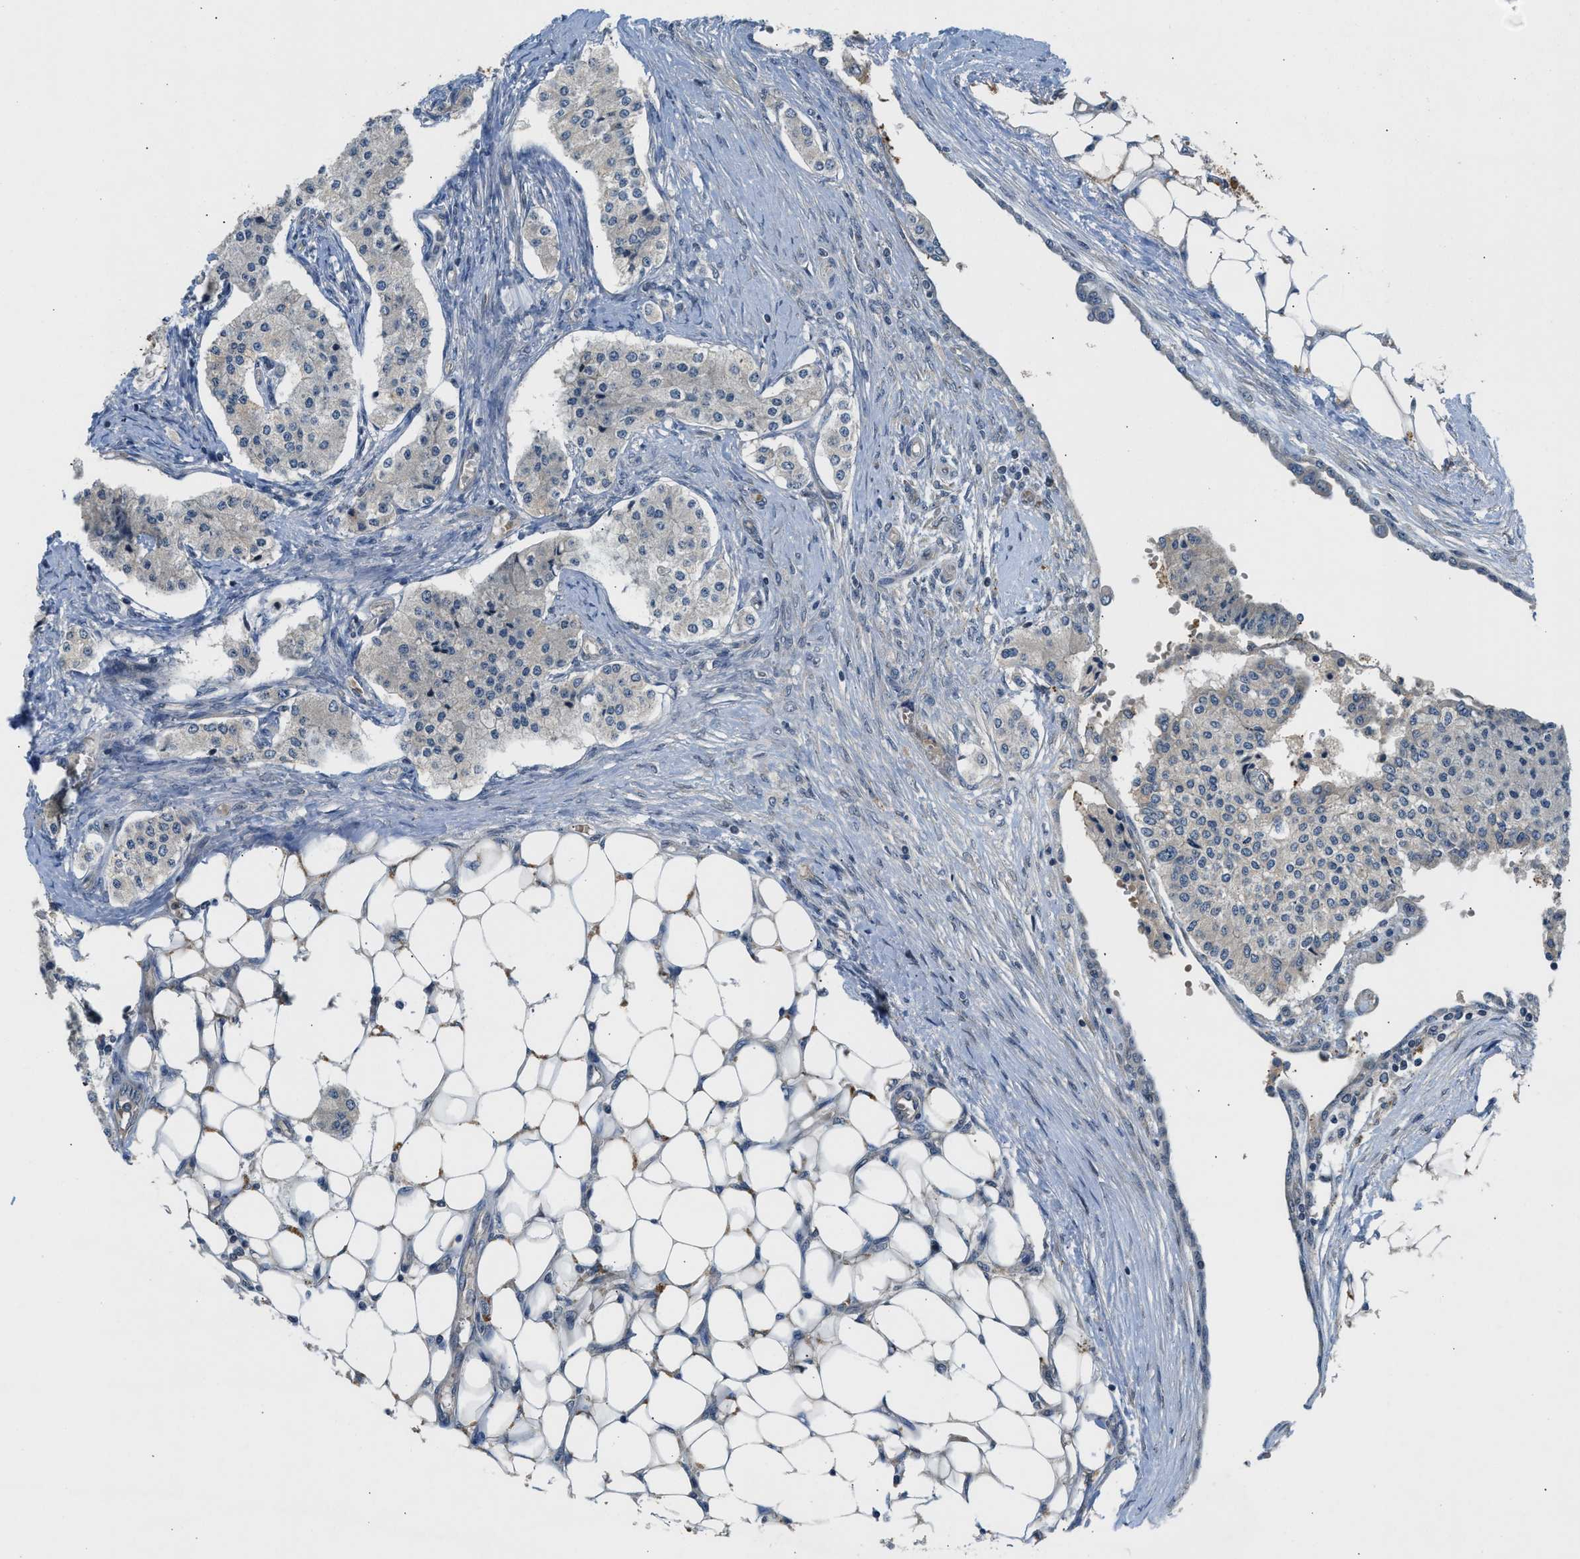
{"staining": {"intensity": "negative", "quantity": "none", "location": "none"}, "tissue": "carcinoid", "cell_type": "Tumor cells", "image_type": "cancer", "snomed": [{"axis": "morphology", "description": "Carcinoid, malignant, NOS"}, {"axis": "topography", "description": "Colon"}], "caption": "A high-resolution histopathology image shows immunohistochemistry staining of carcinoid (malignant), which displays no significant expression in tumor cells.", "gene": "ADCY8", "patient": {"sex": "female", "age": 52}}